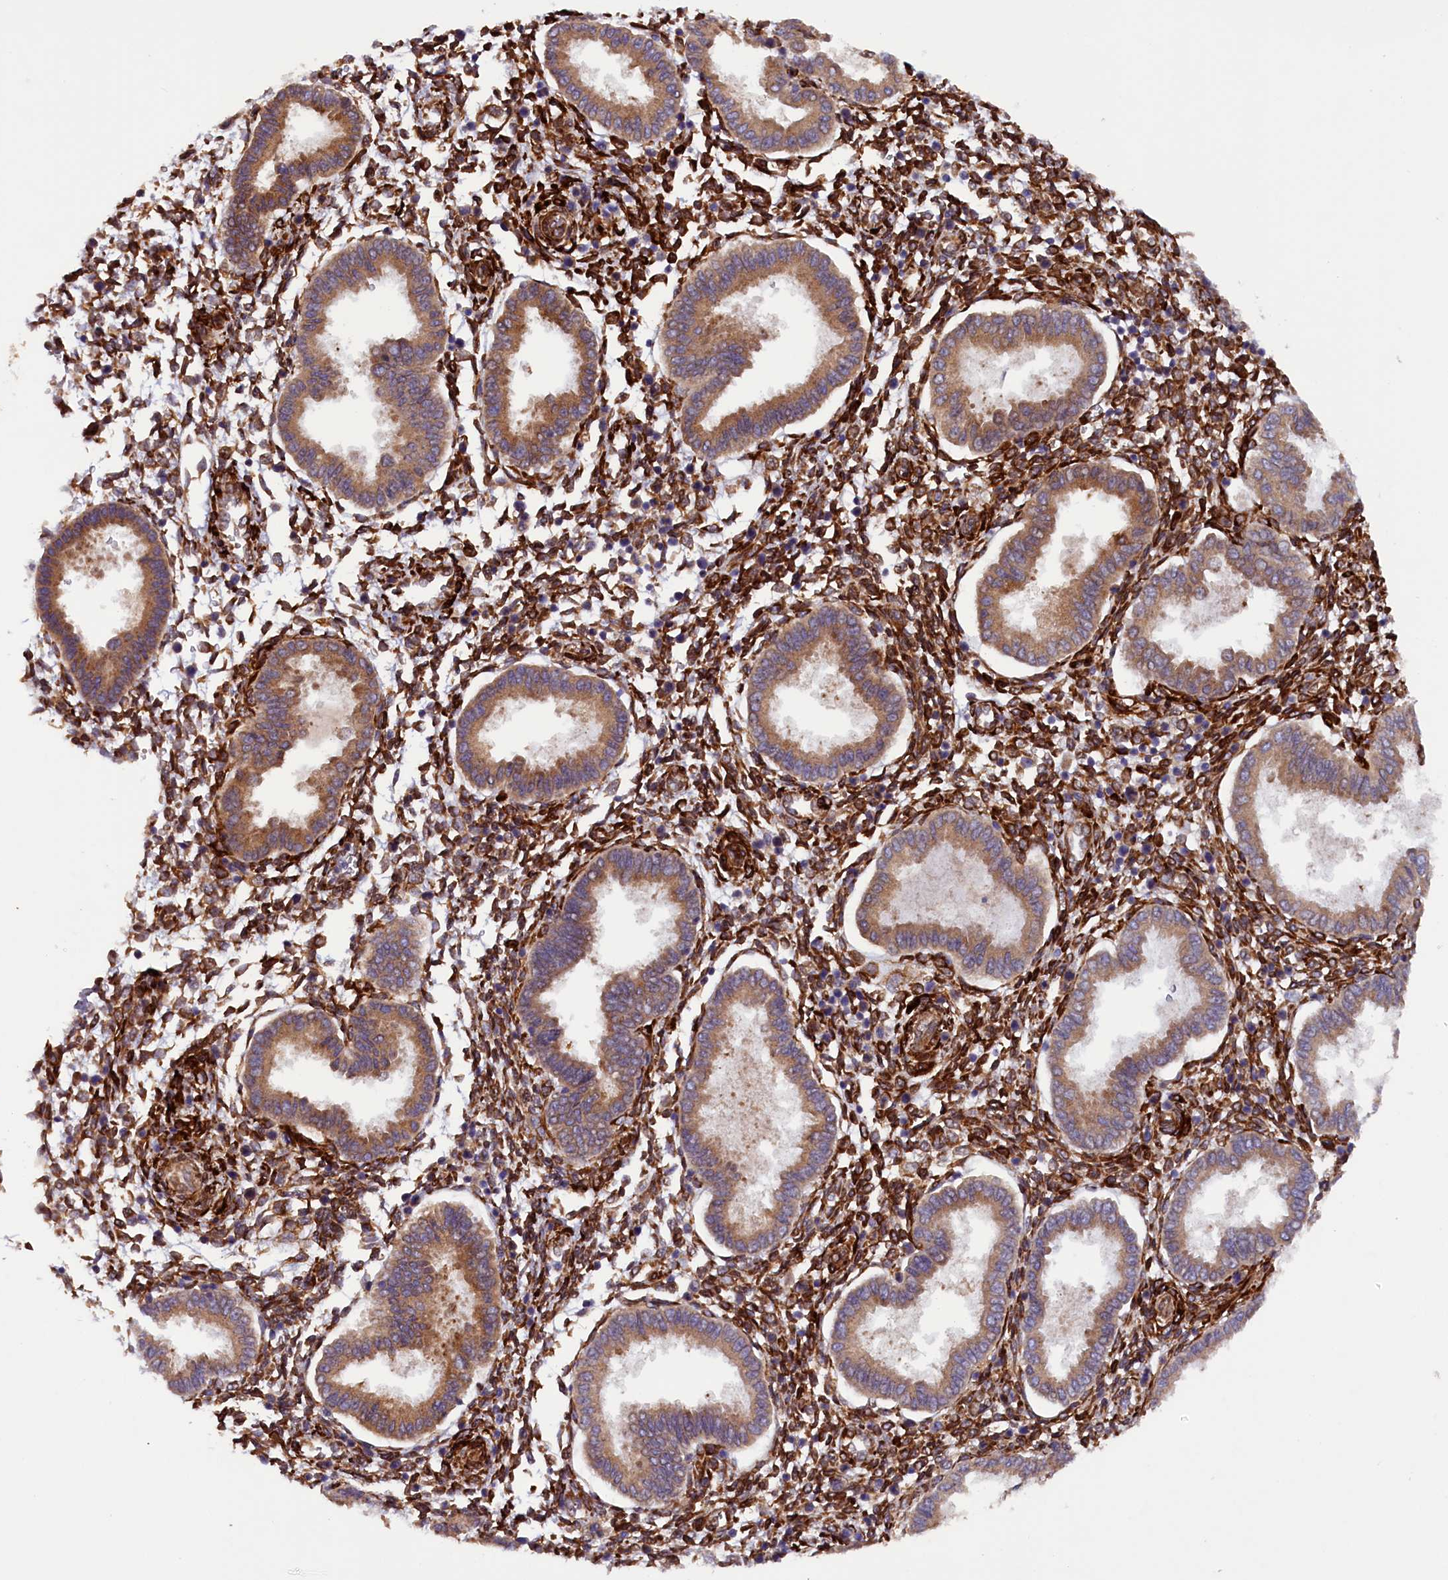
{"staining": {"intensity": "moderate", "quantity": ">75%", "location": "cytoplasmic/membranous"}, "tissue": "endometrium", "cell_type": "Cells in endometrial stroma", "image_type": "normal", "snomed": [{"axis": "morphology", "description": "Normal tissue, NOS"}, {"axis": "topography", "description": "Endometrium"}], "caption": "This photomicrograph reveals benign endometrium stained with IHC to label a protein in brown. The cytoplasmic/membranous of cells in endometrial stroma show moderate positivity for the protein. Nuclei are counter-stained blue.", "gene": "ARRDC4", "patient": {"sex": "female", "age": 24}}